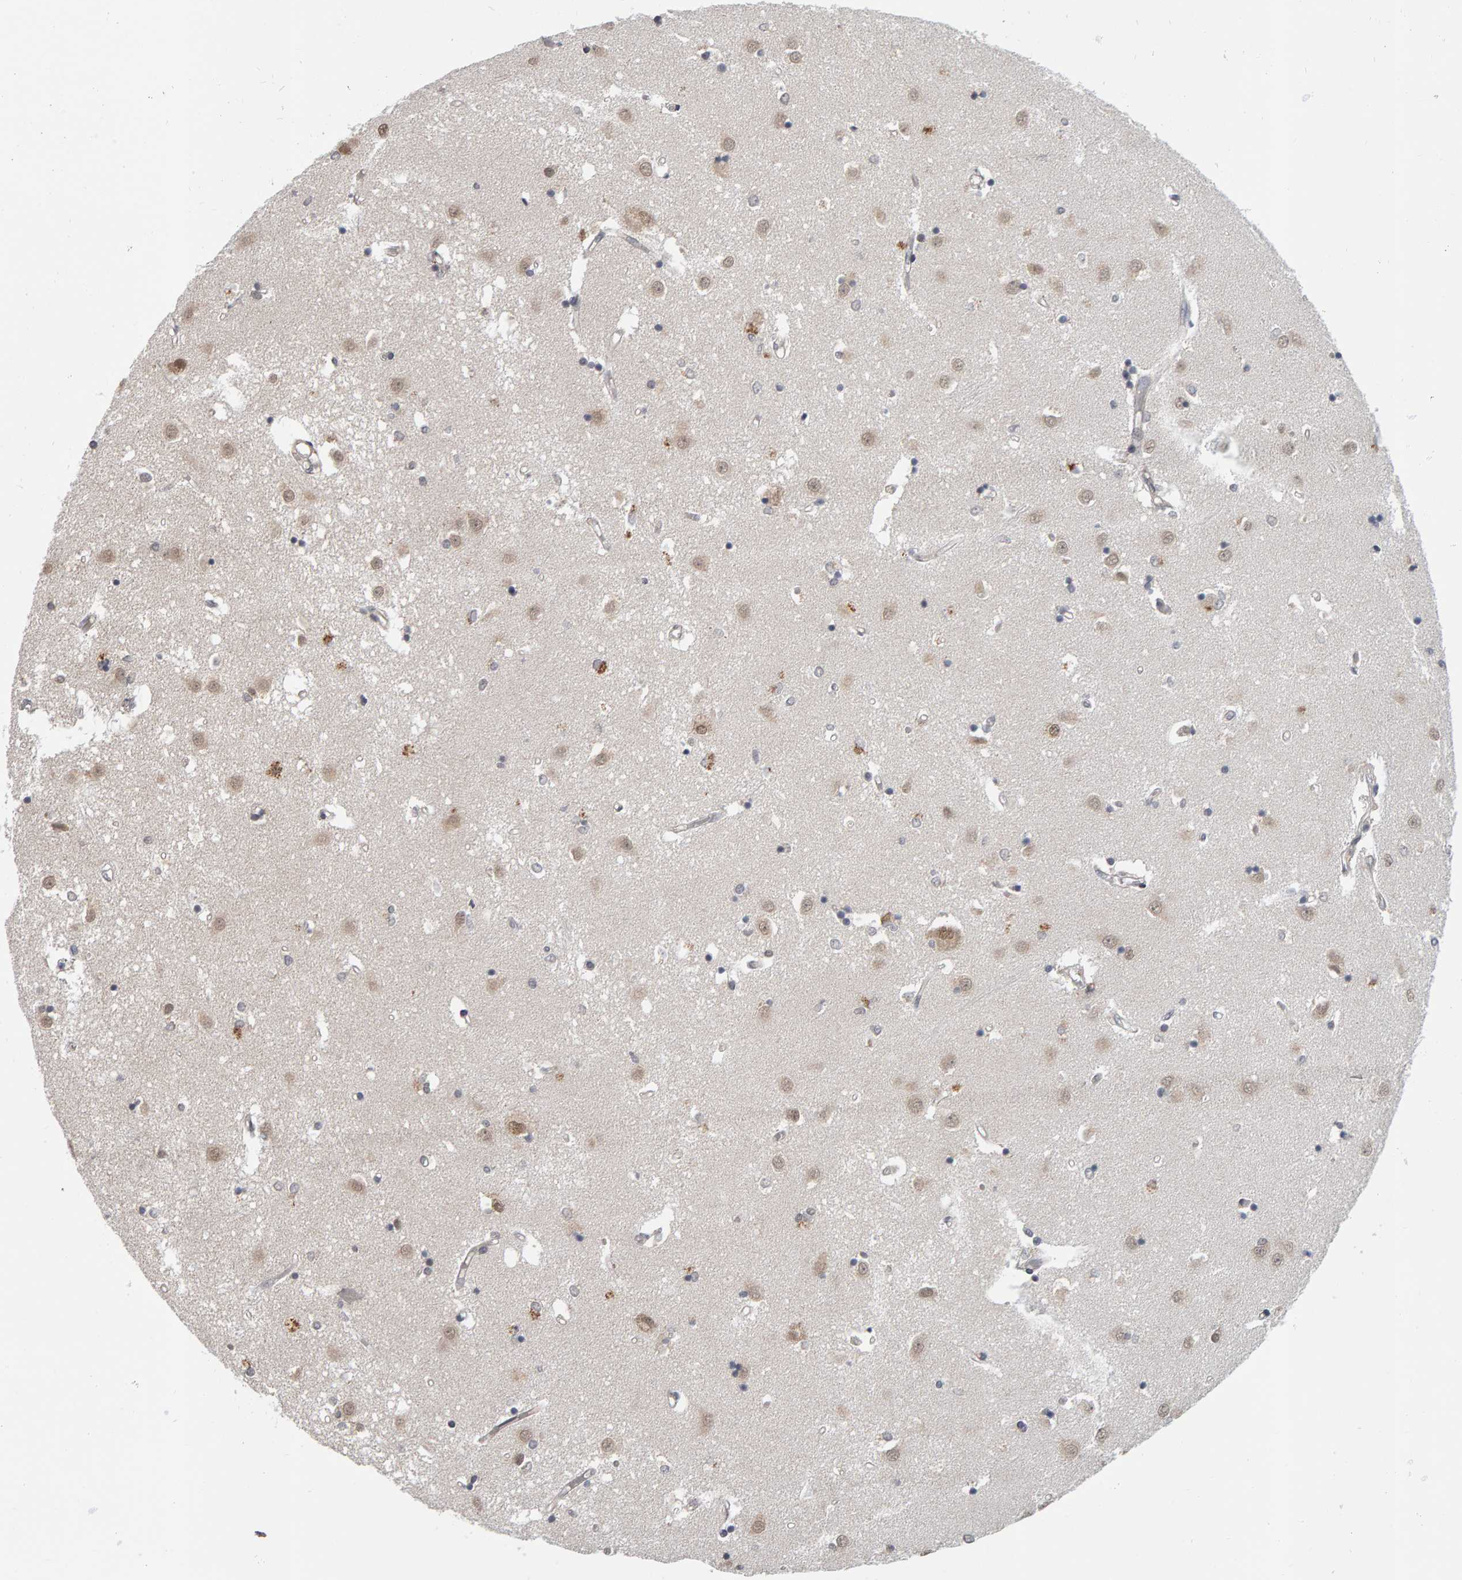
{"staining": {"intensity": "weak", "quantity": "<25%", "location": "cytoplasmic/membranous"}, "tissue": "caudate", "cell_type": "Glial cells", "image_type": "normal", "snomed": [{"axis": "morphology", "description": "Normal tissue, NOS"}, {"axis": "topography", "description": "Lateral ventricle wall"}], "caption": "This is an immunohistochemistry image of normal caudate. There is no positivity in glial cells.", "gene": "DAP3", "patient": {"sex": "male", "age": 45}}